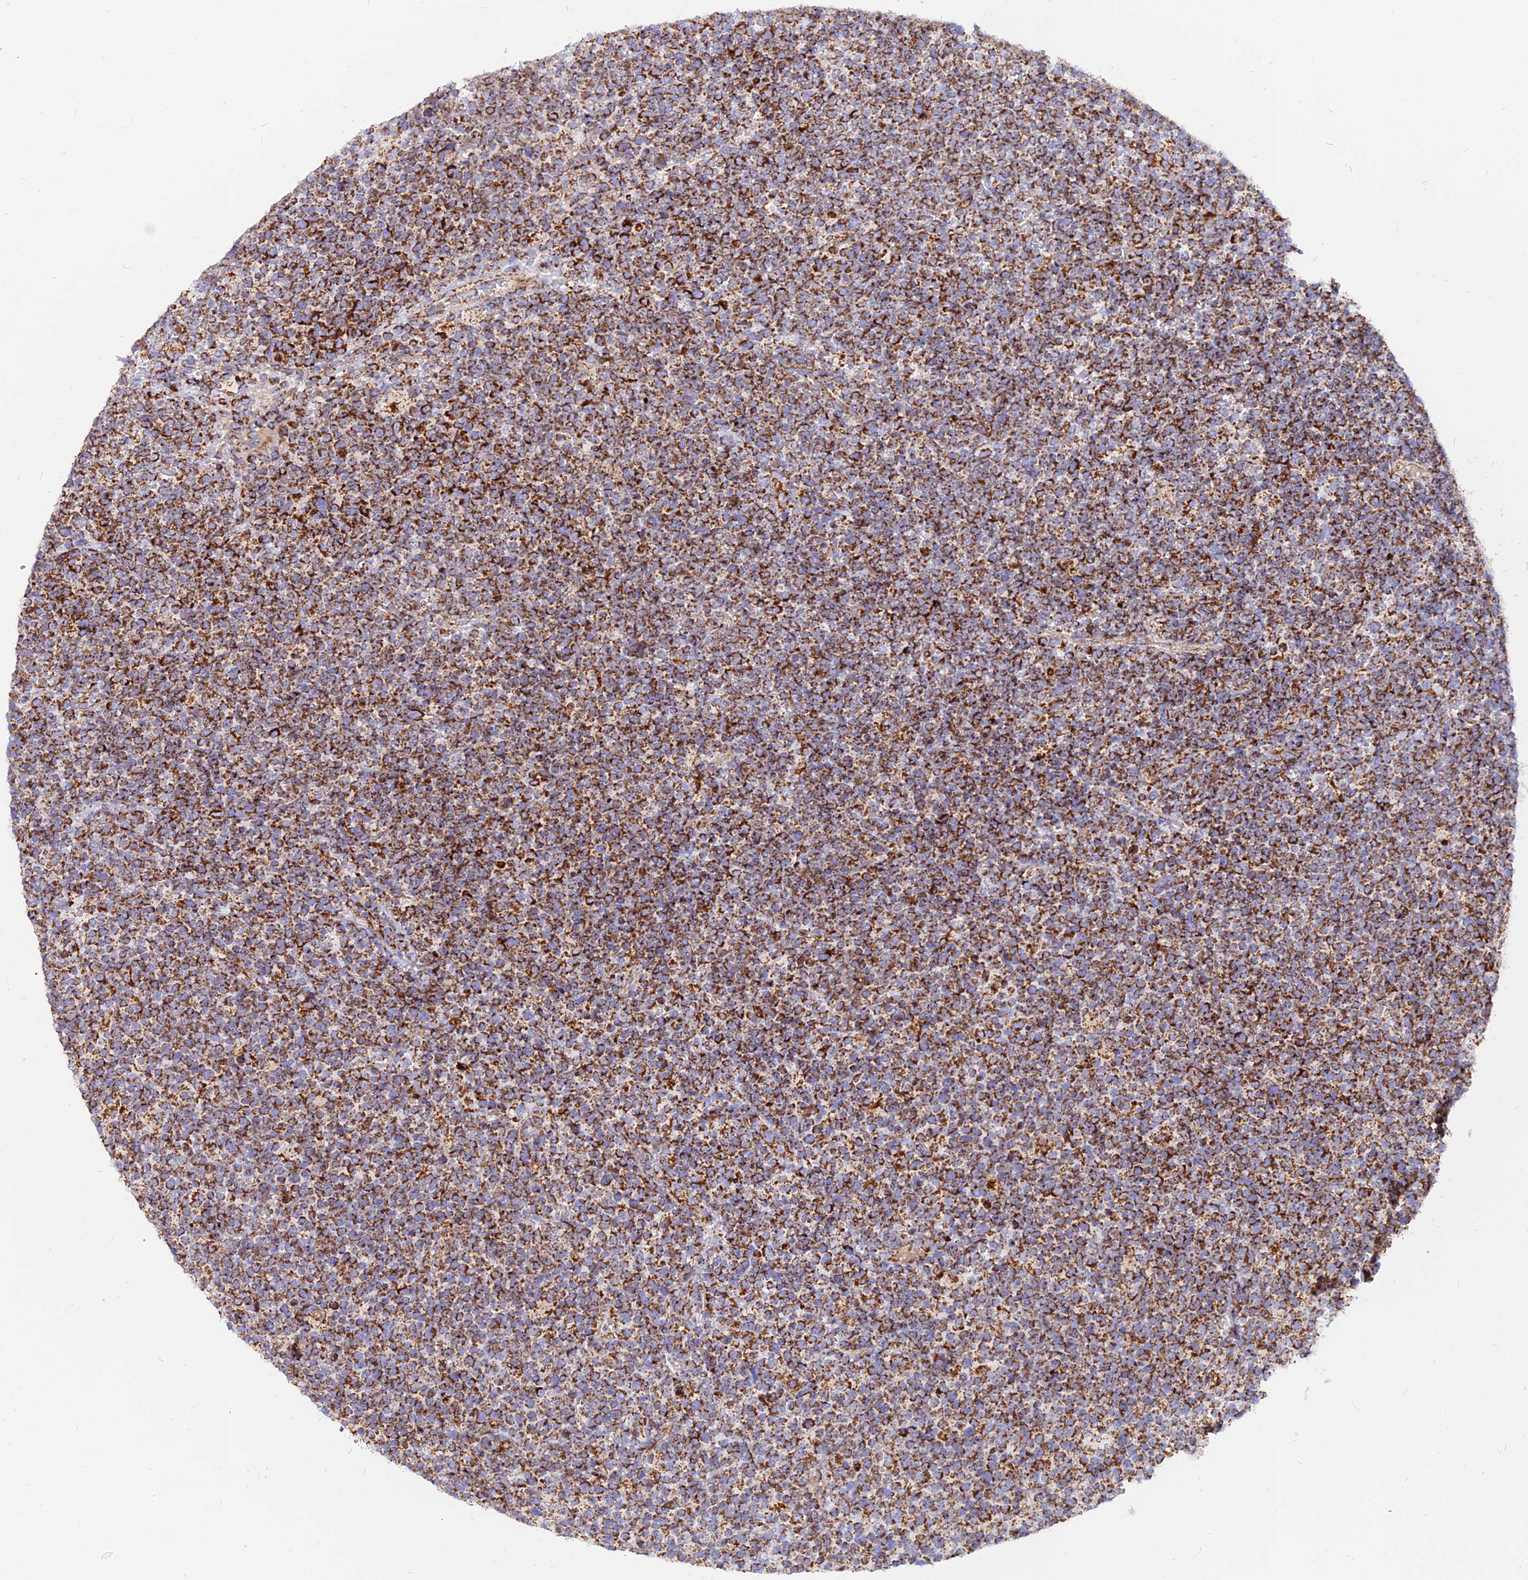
{"staining": {"intensity": "moderate", "quantity": ">75%", "location": "cytoplasmic/membranous"}, "tissue": "lymphoma", "cell_type": "Tumor cells", "image_type": "cancer", "snomed": [{"axis": "morphology", "description": "Malignant lymphoma, non-Hodgkin's type, High grade"}, {"axis": "topography", "description": "Lymph node"}], "caption": "DAB (3,3'-diaminobenzidine) immunohistochemical staining of lymphoma shows moderate cytoplasmic/membranous protein positivity in approximately >75% of tumor cells.", "gene": "NDUFB6", "patient": {"sex": "male", "age": 61}}